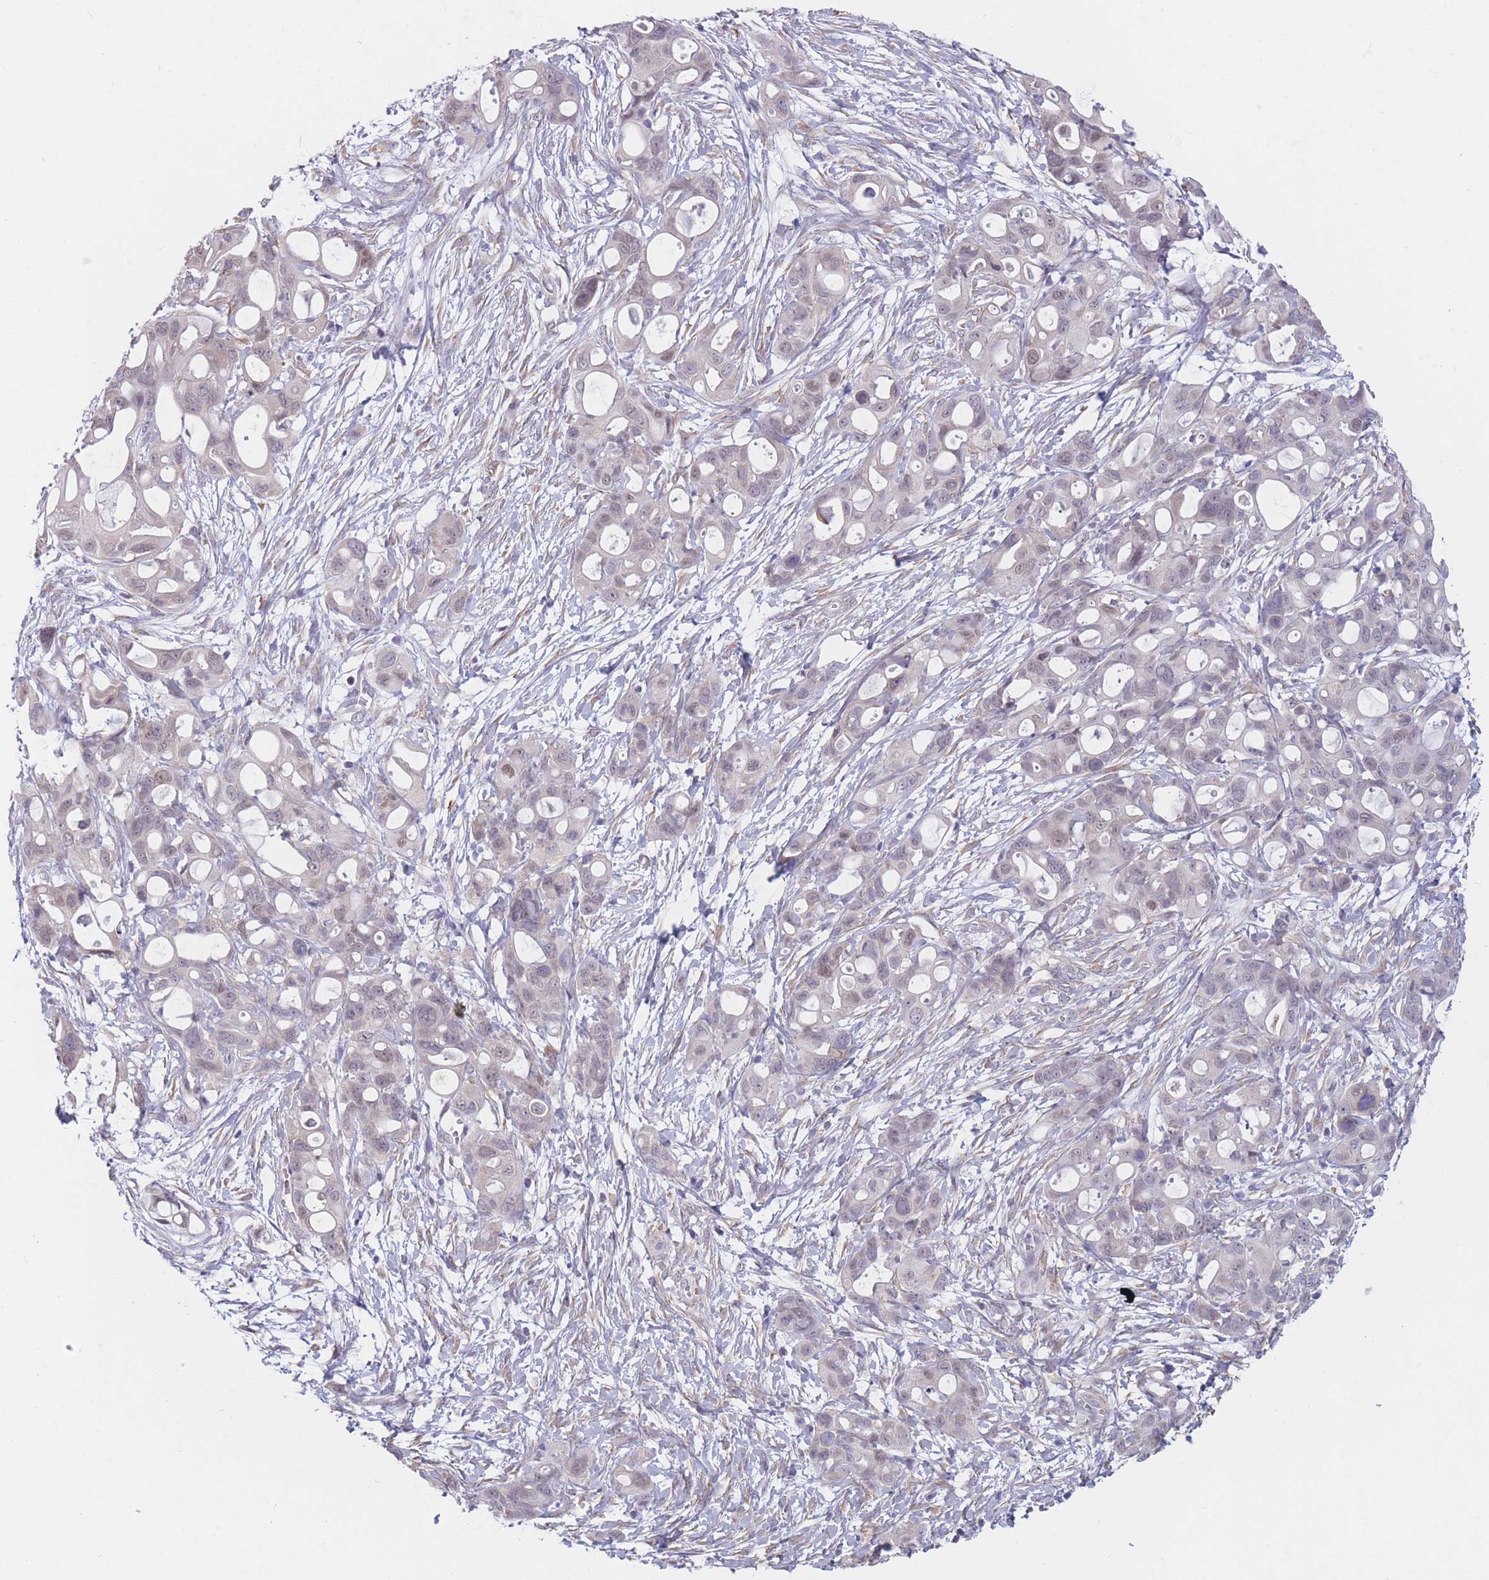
{"staining": {"intensity": "negative", "quantity": "none", "location": "none"}, "tissue": "ovarian cancer", "cell_type": "Tumor cells", "image_type": "cancer", "snomed": [{"axis": "morphology", "description": "Cystadenocarcinoma, mucinous, NOS"}, {"axis": "topography", "description": "Ovary"}], "caption": "Photomicrograph shows no protein expression in tumor cells of ovarian mucinous cystadenocarcinoma tissue.", "gene": "COL27A1", "patient": {"sex": "female", "age": 70}}